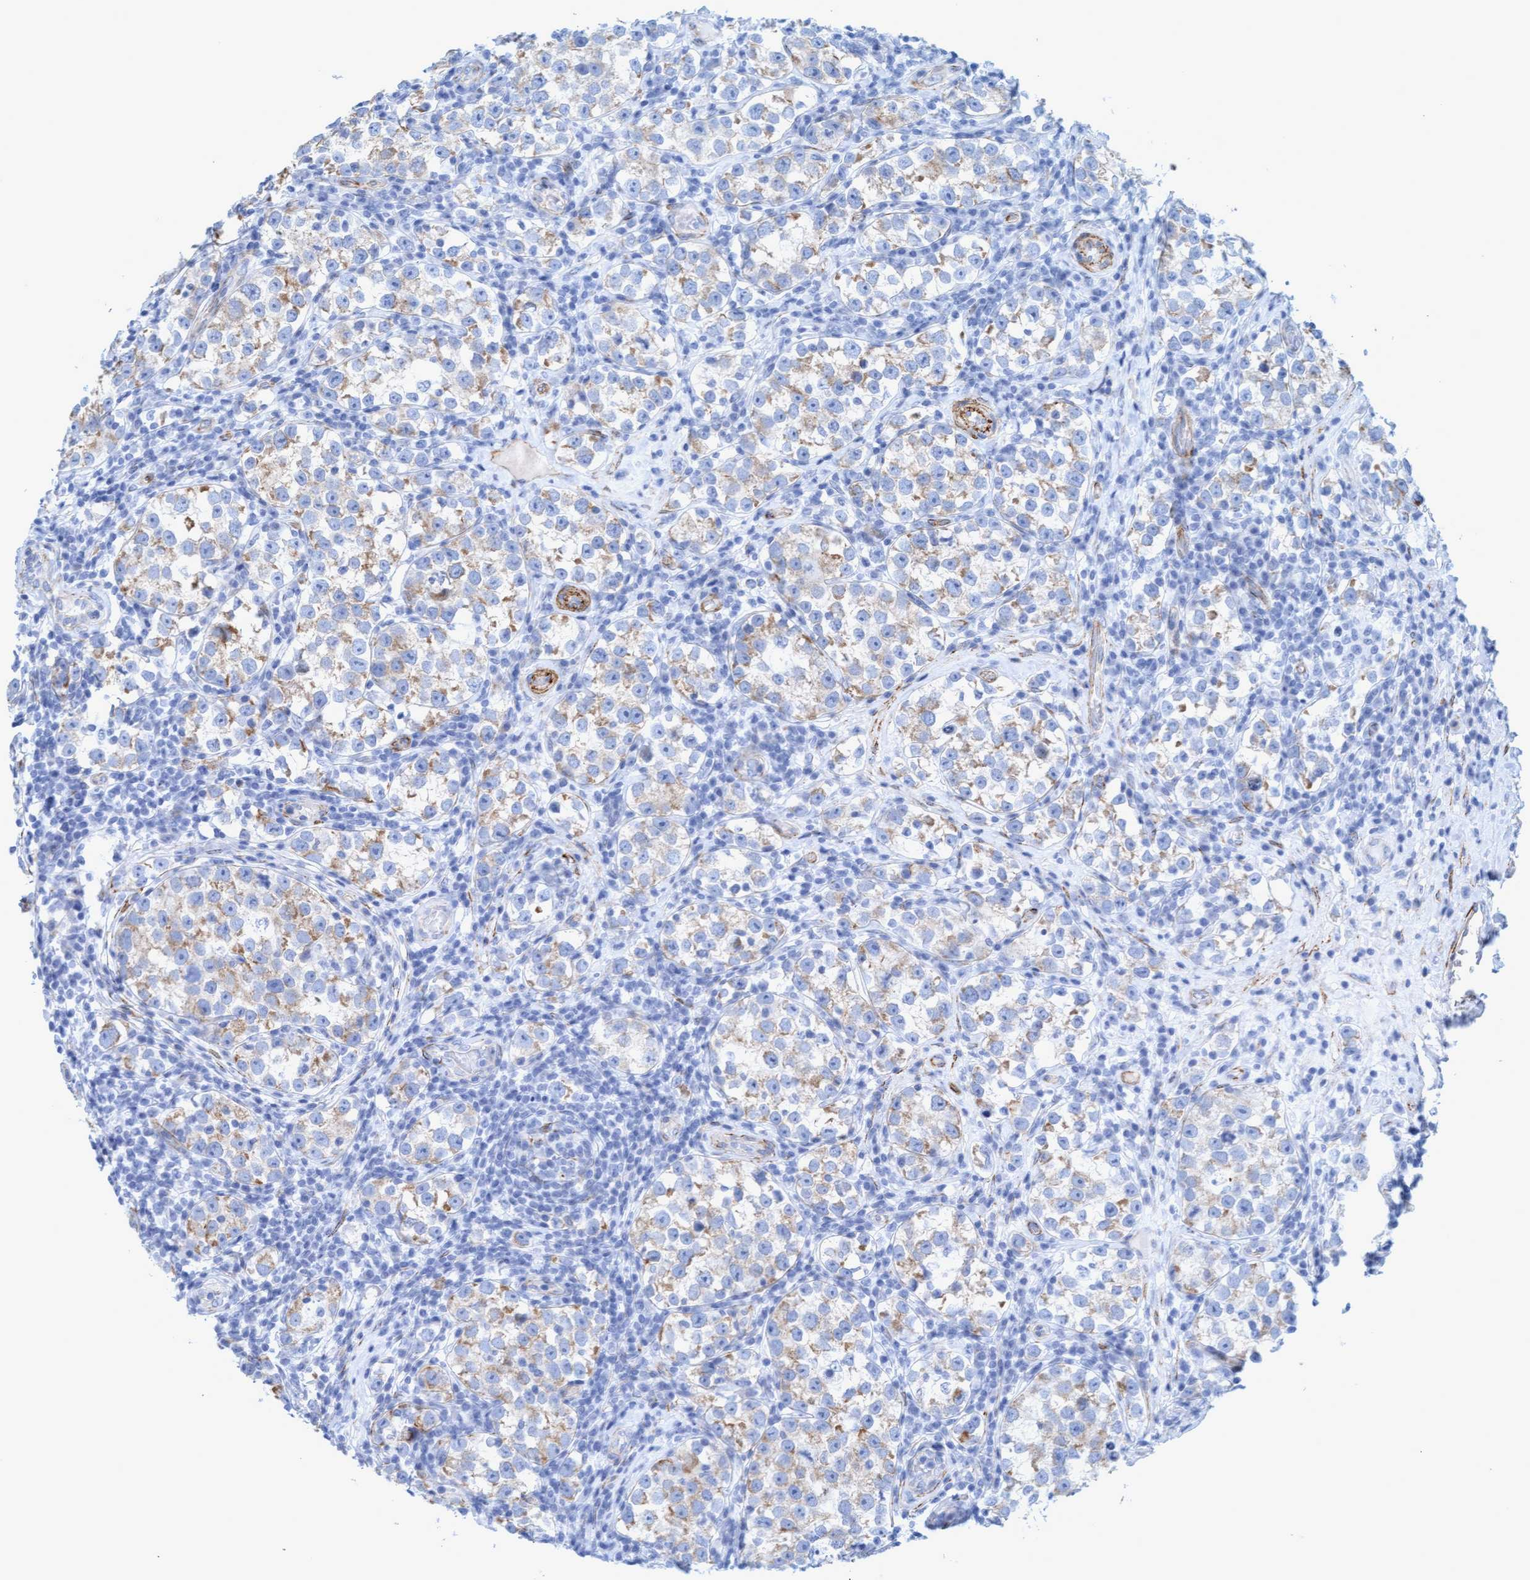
{"staining": {"intensity": "weak", "quantity": ">75%", "location": "cytoplasmic/membranous"}, "tissue": "testis cancer", "cell_type": "Tumor cells", "image_type": "cancer", "snomed": [{"axis": "morphology", "description": "Normal tissue, NOS"}, {"axis": "morphology", "description": "Seminoma, NOS"}, {"axis": "topography", "description": "Testis"}], "caption": "The immunohistochemical stain labels weak cytoplasmic/membranous staining in tumor cells of testis cancer tissue.", "gene": "MTFR1", "patient": {"sex": "male", "age": 43}}